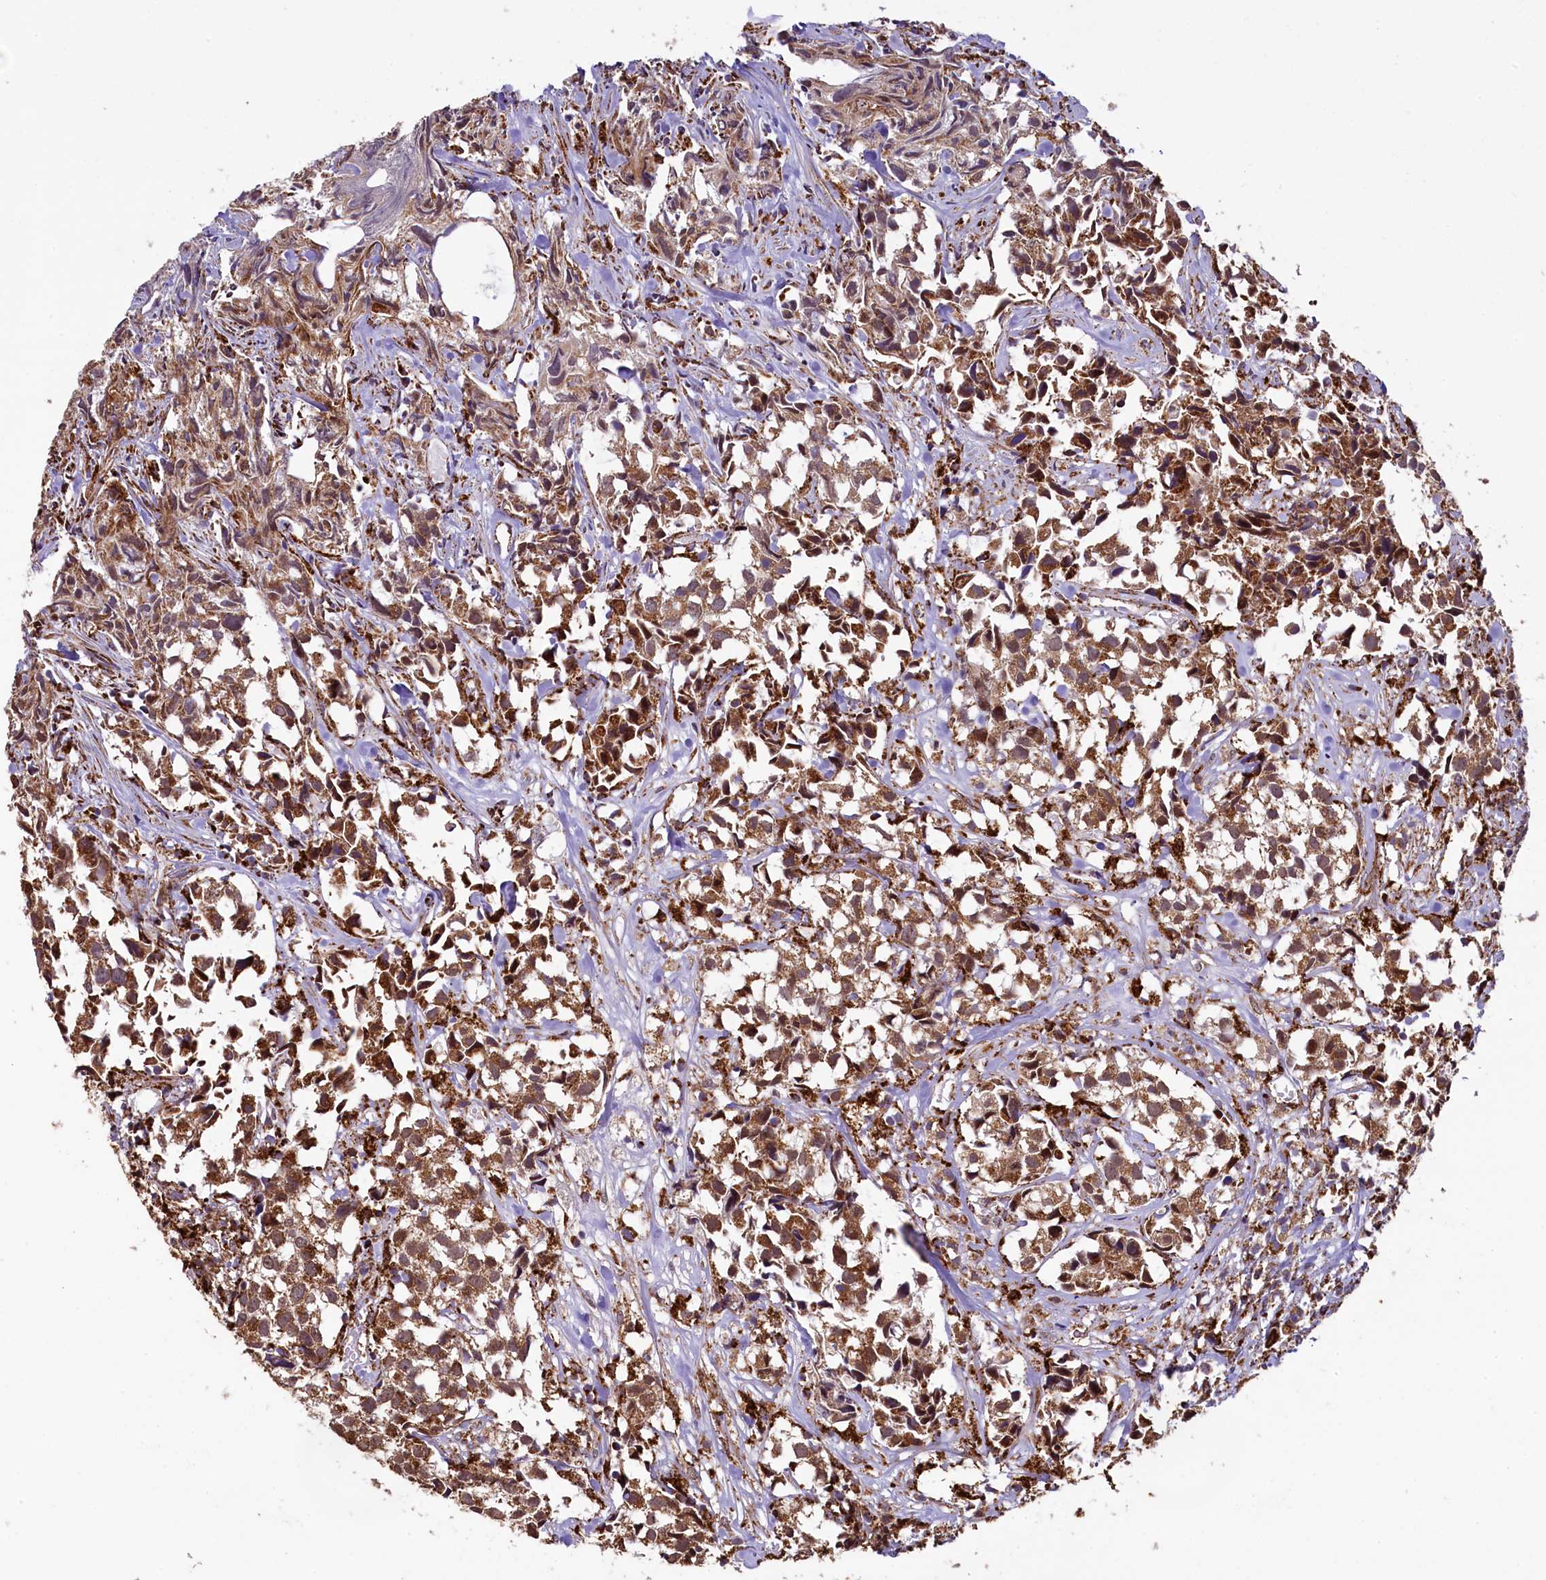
{"staining": {"intensity": "moderate", "quantity": ">75%", "location": "cytoplasmic/membranous"}, "tissue": "urothelial cancer", "cell_type": "Tumor cells", "image_type": "cancer", "snomed": [{"axis": "morphology", "description": "Urothelial carcinoma, High grade"}, {"axis": "topography", "description": "Urinary bladder"}], "caption": "An image of human urothelial carcinoma (high-grade) stained for a protein demonstrates moderate cytoplasmic/membranous brown staining in tumor cells. The protein of interest is stained brown, and the nuclei are stained in blue (DAB IHC with brightfield microscopy, high magnification).", "gene": "KLC2", "patient": {"sex": "female", "age": 75}}